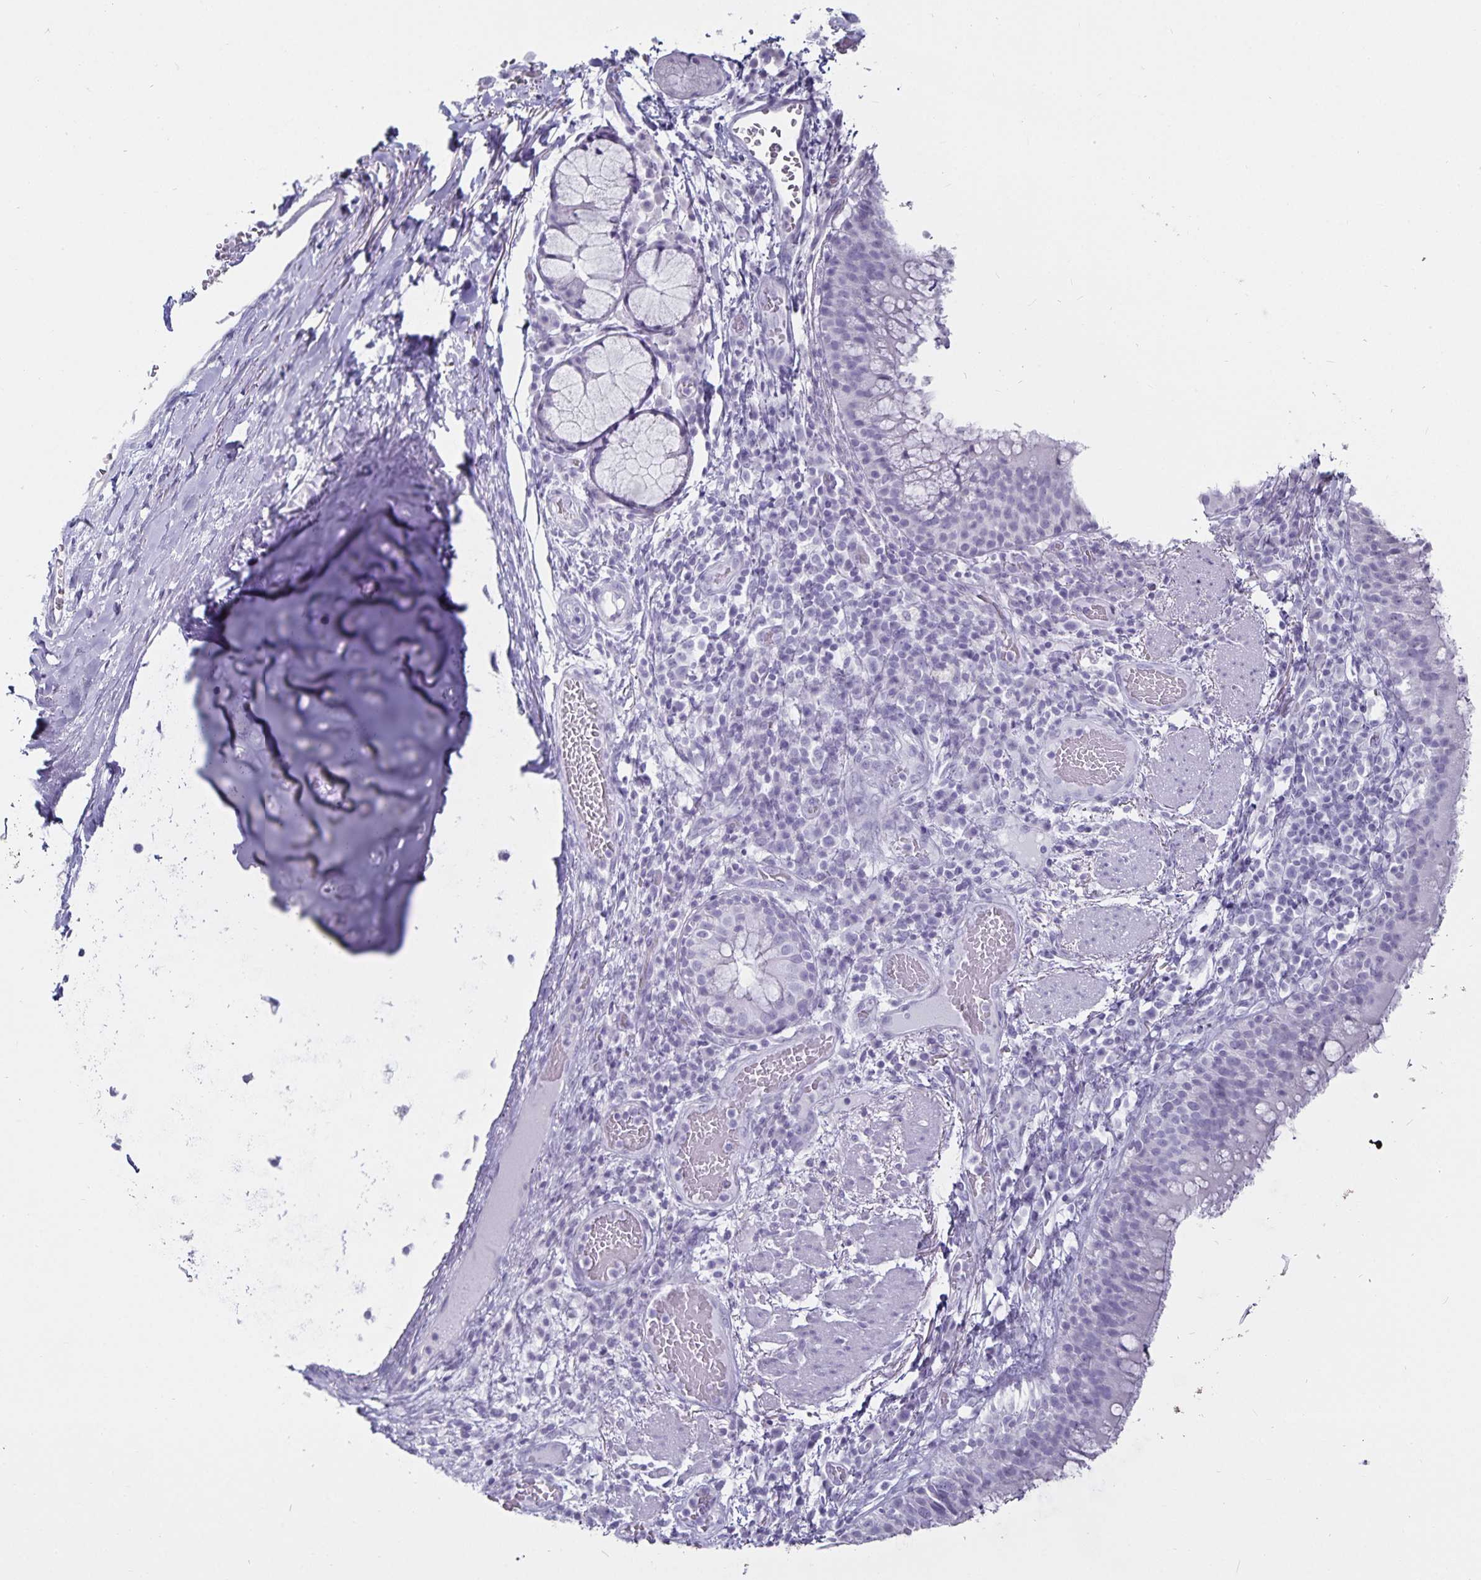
{"staining": {"intensity": "negative", "quantity": "none", "location": "none"}, "tissue": "bronchus", "cell_type": "Respiratory epithelial cells", "image_type": "normal", "snomed": [{"axis": "morphology", "description": "Normal tissue, NOS"}, {"axis": "topography", "description": "Lymph node"}, {"axis": "topography", "description": "Bronchus"}], "caption": "Immunohistochemistry (IHC) of unremarkable bronchus shows no positivity in respiratory epithelial cells.", "gene": "DEFA6", "patient": {"sex": "male", "age": 56}}